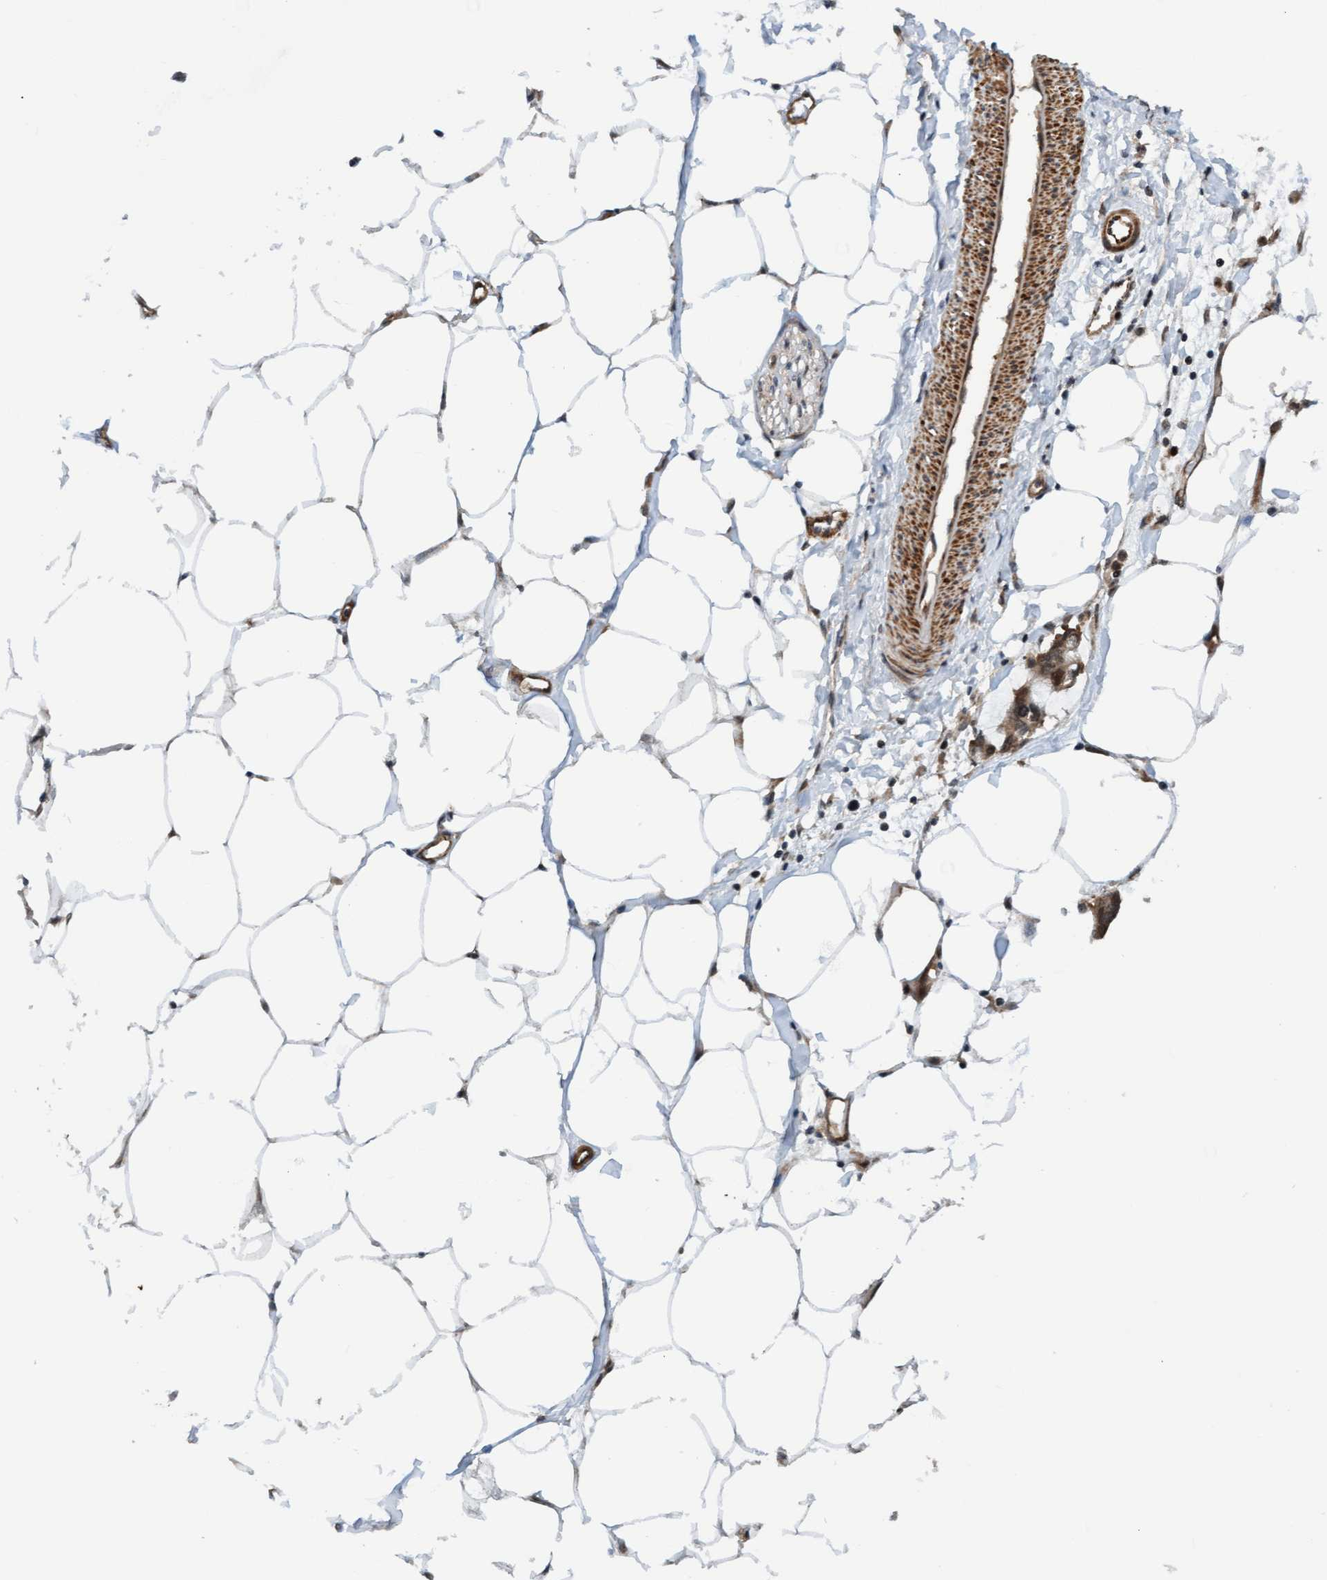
{"staining": {"intensity": "moderate", "quantity": ">75%", "location": "cytoplasmic/membranous,nuclear"}, "tissue": "adipose tissue", "cell_type": "Adipocytes", "image_type": "normal", "snomed": [{"axis": "morphology", "description": "Normal tissue, NOS"}, {"axis": "morphology", "description": "Adenocarcinoma, NOS"}, {"axis": "topography", "description": "Colon"}, {"axis": "topography", "description": "Peripheral nerve tissue"}], "caption": "Human adipose tissue stained with a brown dye reveals moderate cytoplasmic/membranous,nuclear positive expression in approximately >75% of adipocytes.", "gene": "STXBP4", "patient": {"sex": "male", "age": 14}}